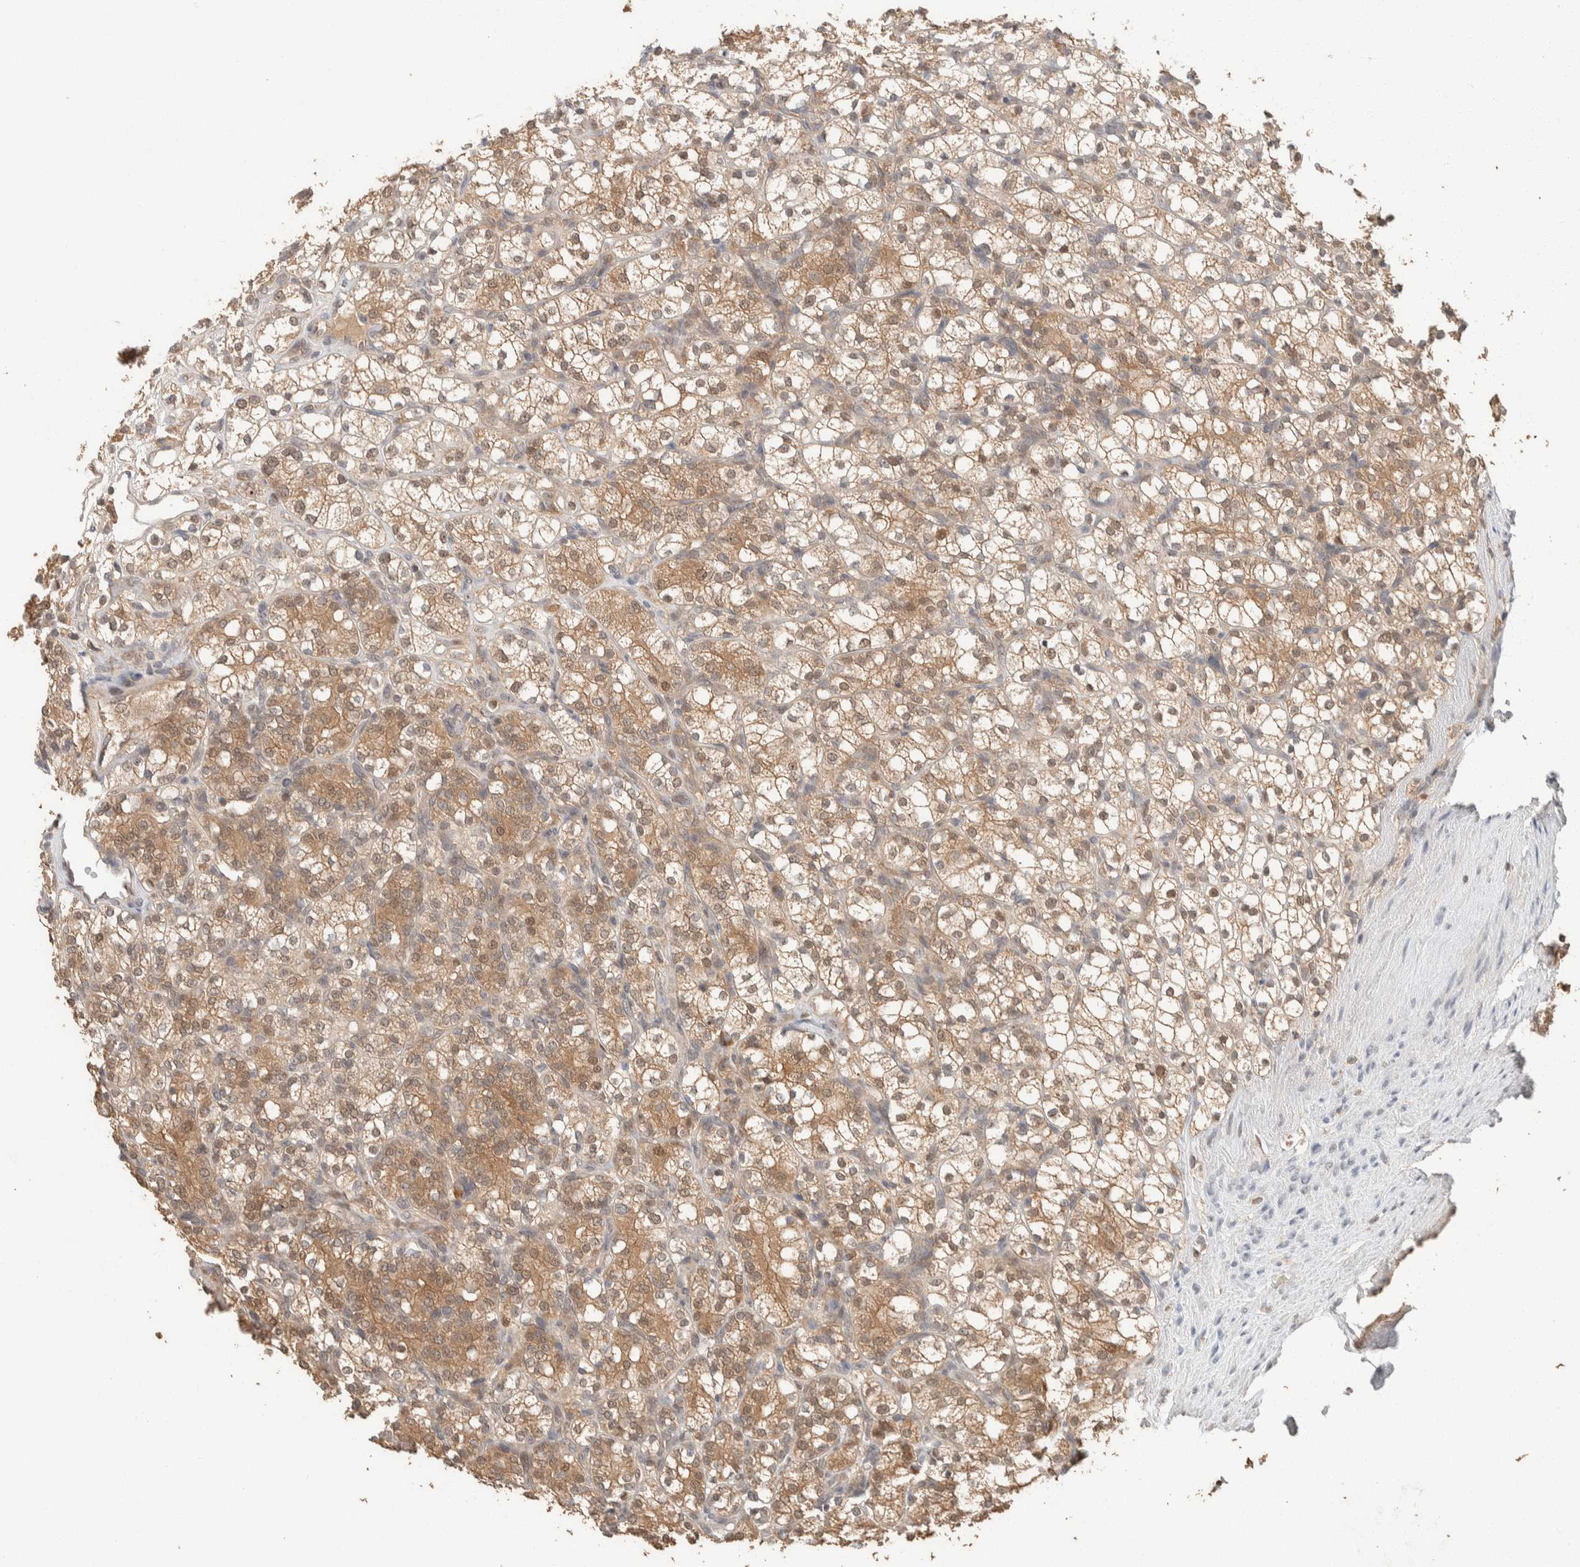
{"staining": {"intensity": "moderate", "quantity": ">75%", "location": "cytoplasmic/membranous,nuclear"}, "tissue": "renal cancer", "cell_type": "Tumor cells", "image_type": "cancer", "snomed": [{"axis": "morphology", "description": "Adenocarcinoma, NOS"}, {"axis": "topography", "description": "Kidney"}], "caption": "Immunohistochemical staining of human renal cancer (adenocarcinoma) demonstrates moderate cytoplasmic/membranous and nuclear protein staining in about >75% of tumor cells.", "gene": "ZNF567", "patient": {"sex": "male", "age": 77}}